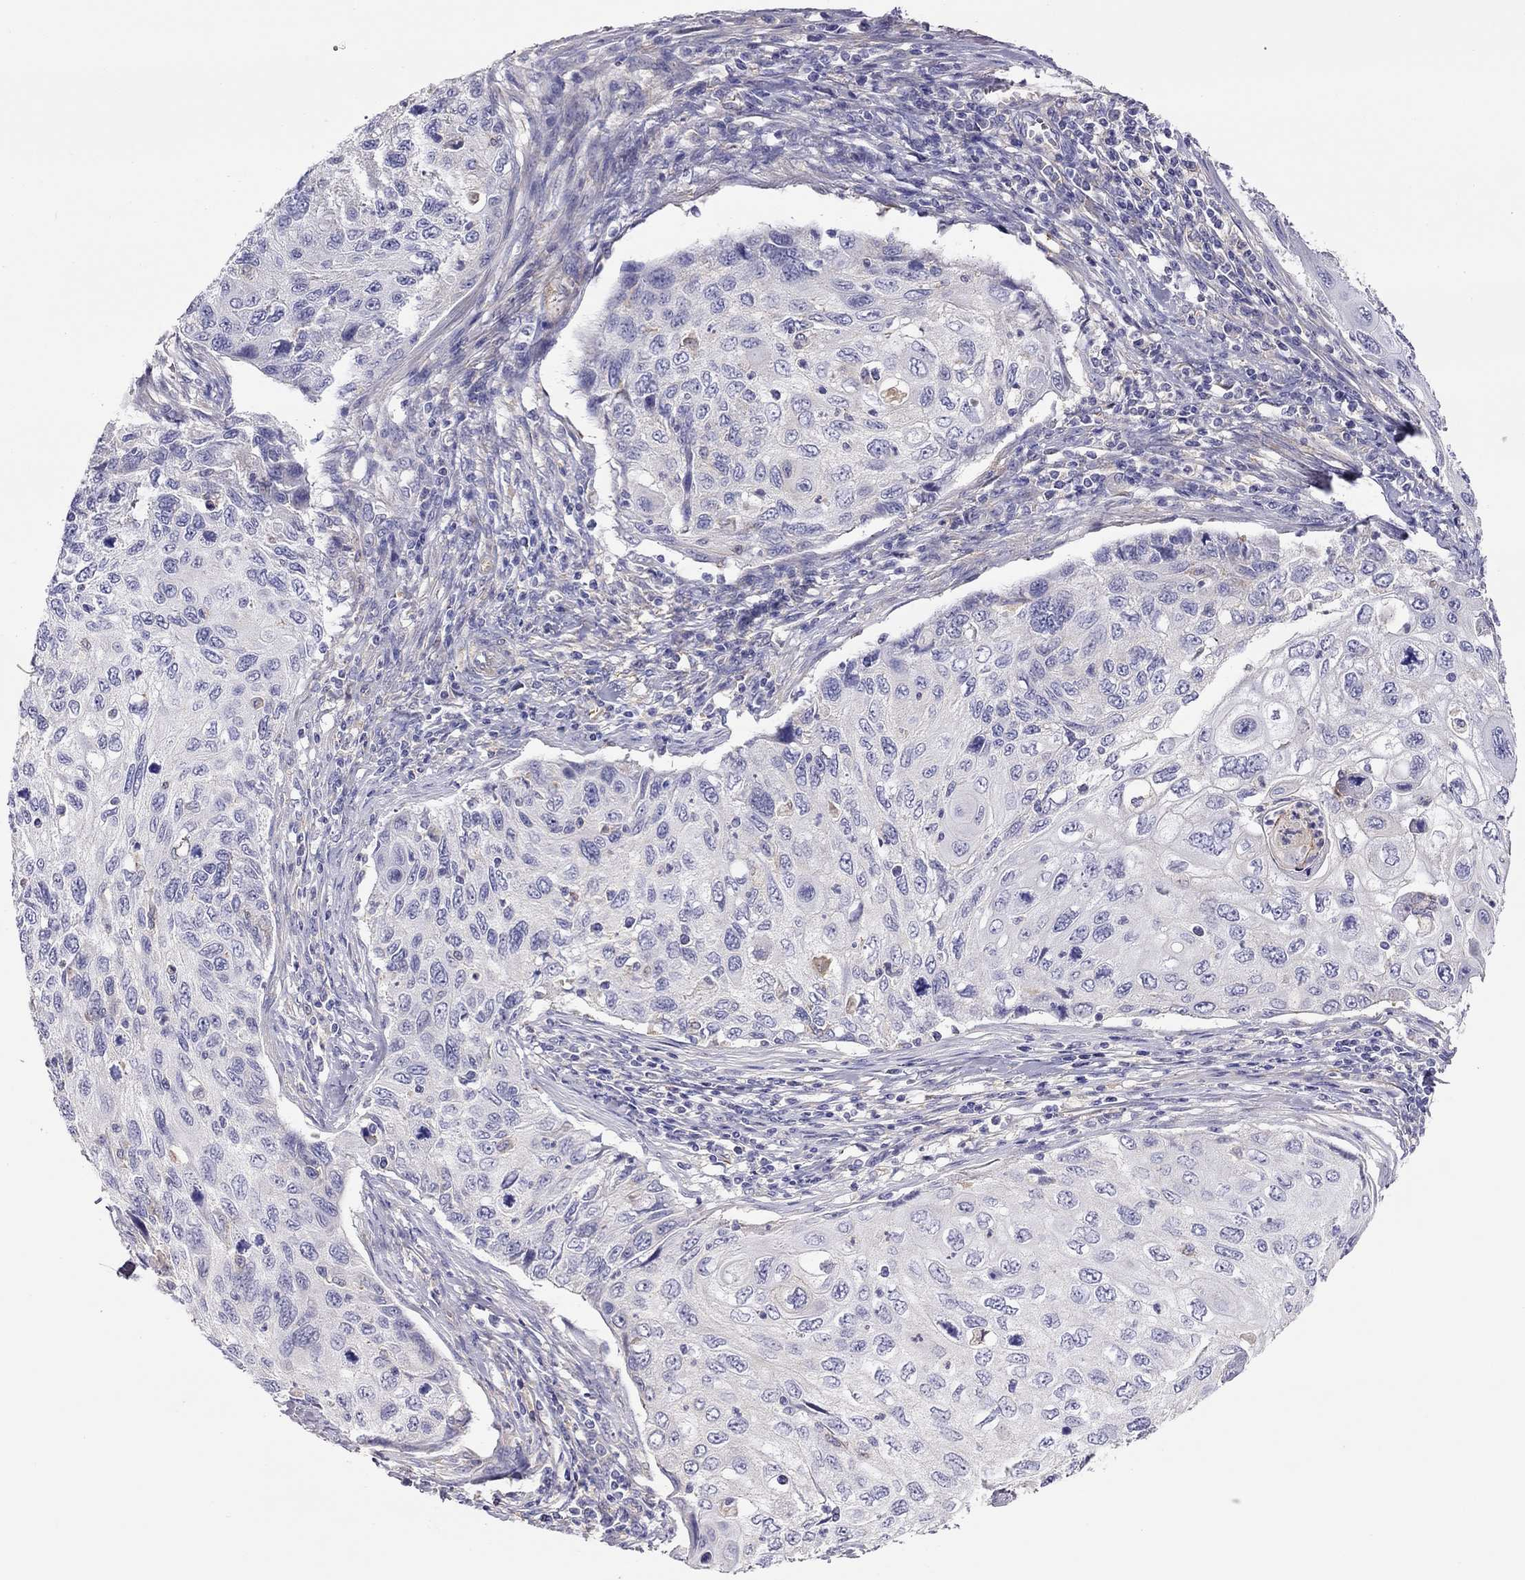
{"staining": {"intensity": "negative", "quantity": "none", "location": "none"}, "tissue": "cervical cancer", "cell_type": "Tumor cells", "image_type": "cancer", "snomed": [{"axis": "morphology", "description": "Squamous cell carcinoma, NOS"}, {"axis": "topography", "description": "Cervix"}], "caption": "A high-resolution image shows immunohistochemistry (IHC) staining of cervical cancer (squamous cell carcinoma), which reveals no significant positivity in tumor cells.", "gene": "ALOX15B", "patient": {"sex": "female", "age": 70}}